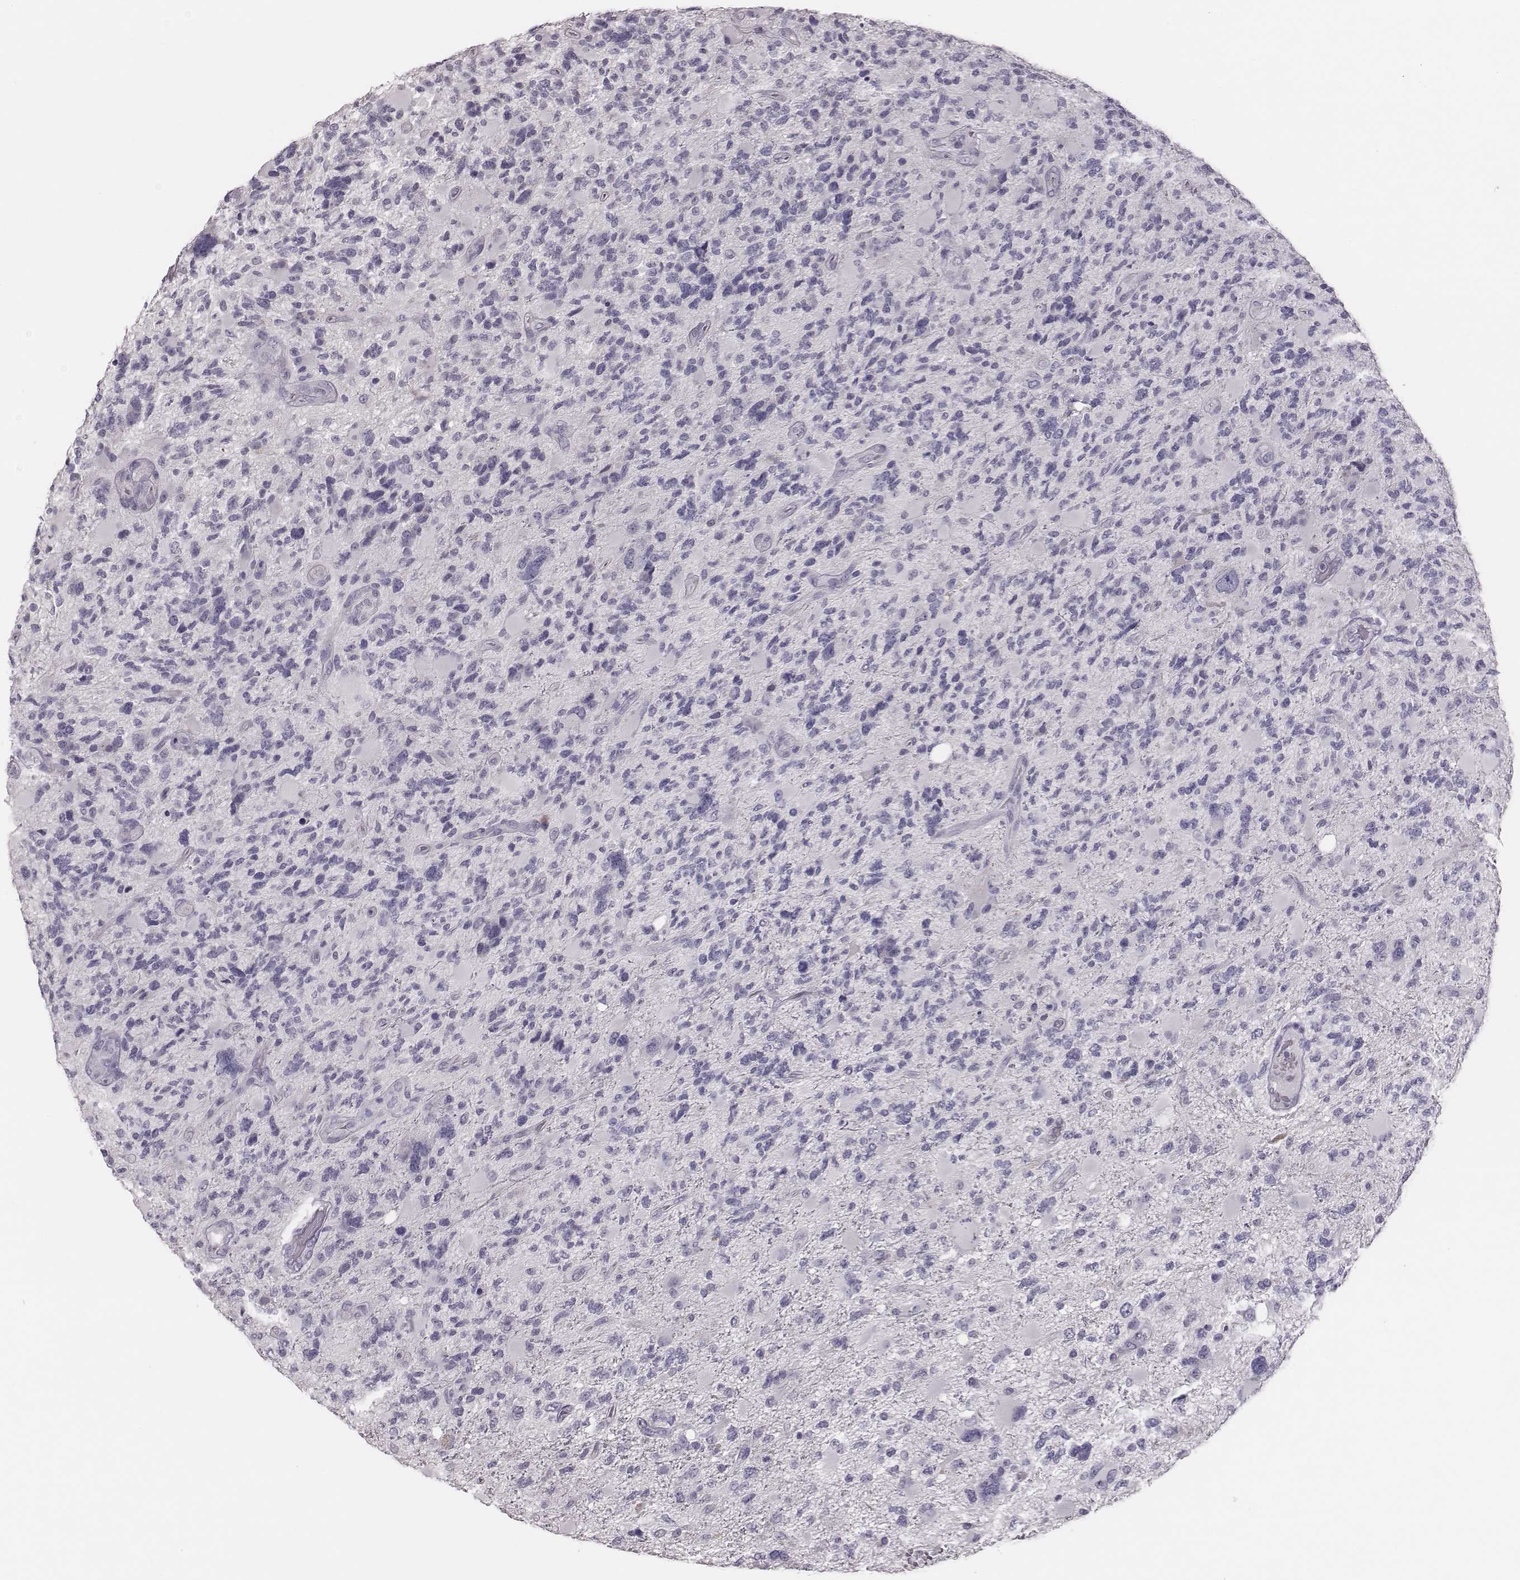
{"staining": {"intensity": "negative", "quantity": "none", "location": "none"}, "tissue": "glioma", "cell_type": "Tumor cells", "image_type": "cancer", "snomed": [{"axis": "morphology", "description": "Glioma, malignant, High grade"}, {"axis": "topography", "description": "Brain"}], "caption": "Immunohistochemistry micrograph of malignant glioma (high-grade) stained for a protein (brown), which displays no expression in tumor cells.", "gene": "ADGRF4", "patient": {"sex": "female", "age": 71}}